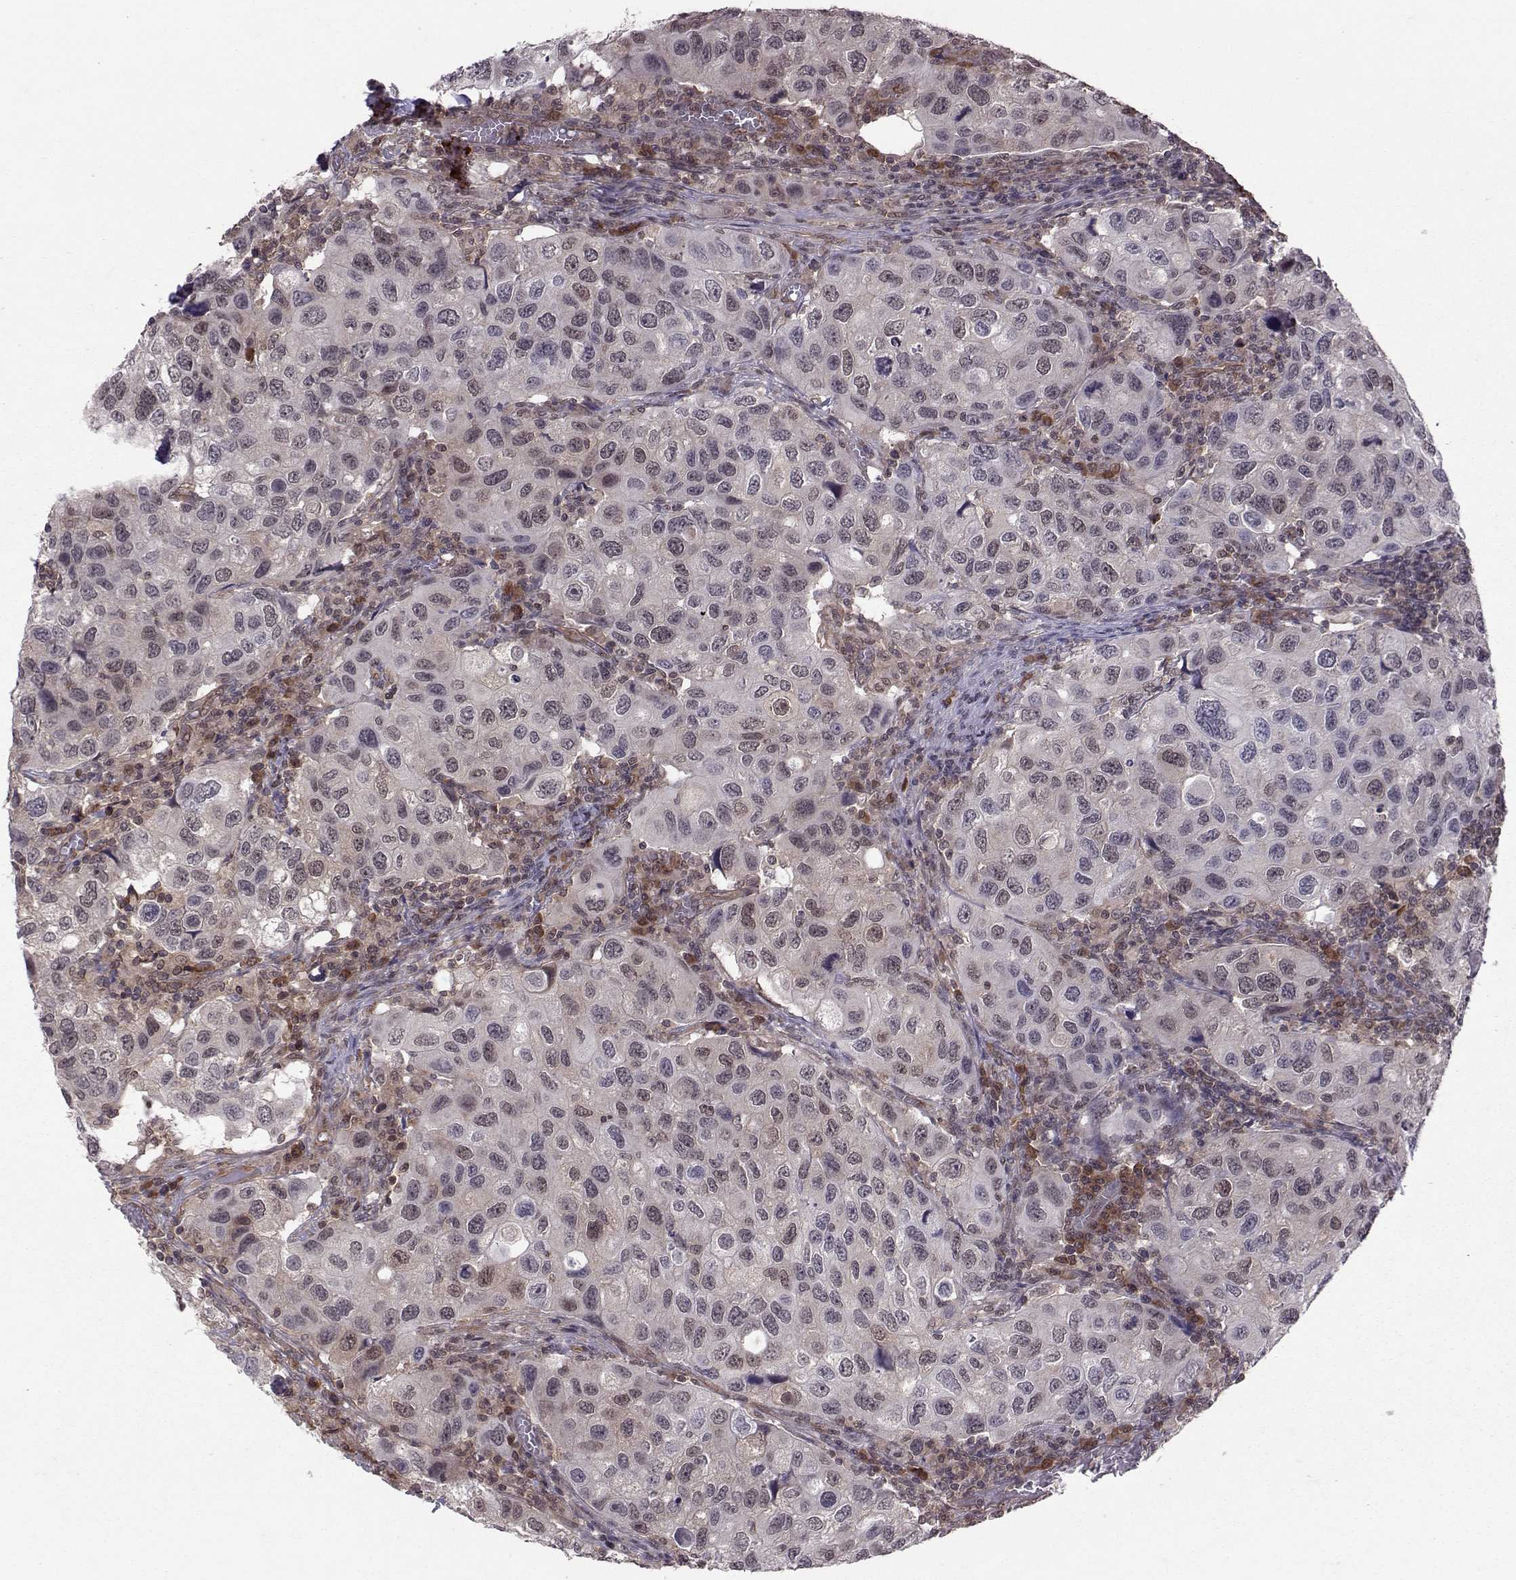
{"staining": {"intensity": "negative", "quantity": "none", "location": "none"}, "tissue": "urothelial cancer", "cell_type": "Tumor cells", "image_type": "cancer", "snomed": [{"axis": "morphology", "description": "Urothelial carcinoma, High grade"}, {"axis": "topography", "description": "Urinary bladder"}], "caption": "Tumor cells are negative for brown protein staining in urothelial cancer.", "gene": "PPP2R2A", "patient": {"sex": "male", "age": 79}}